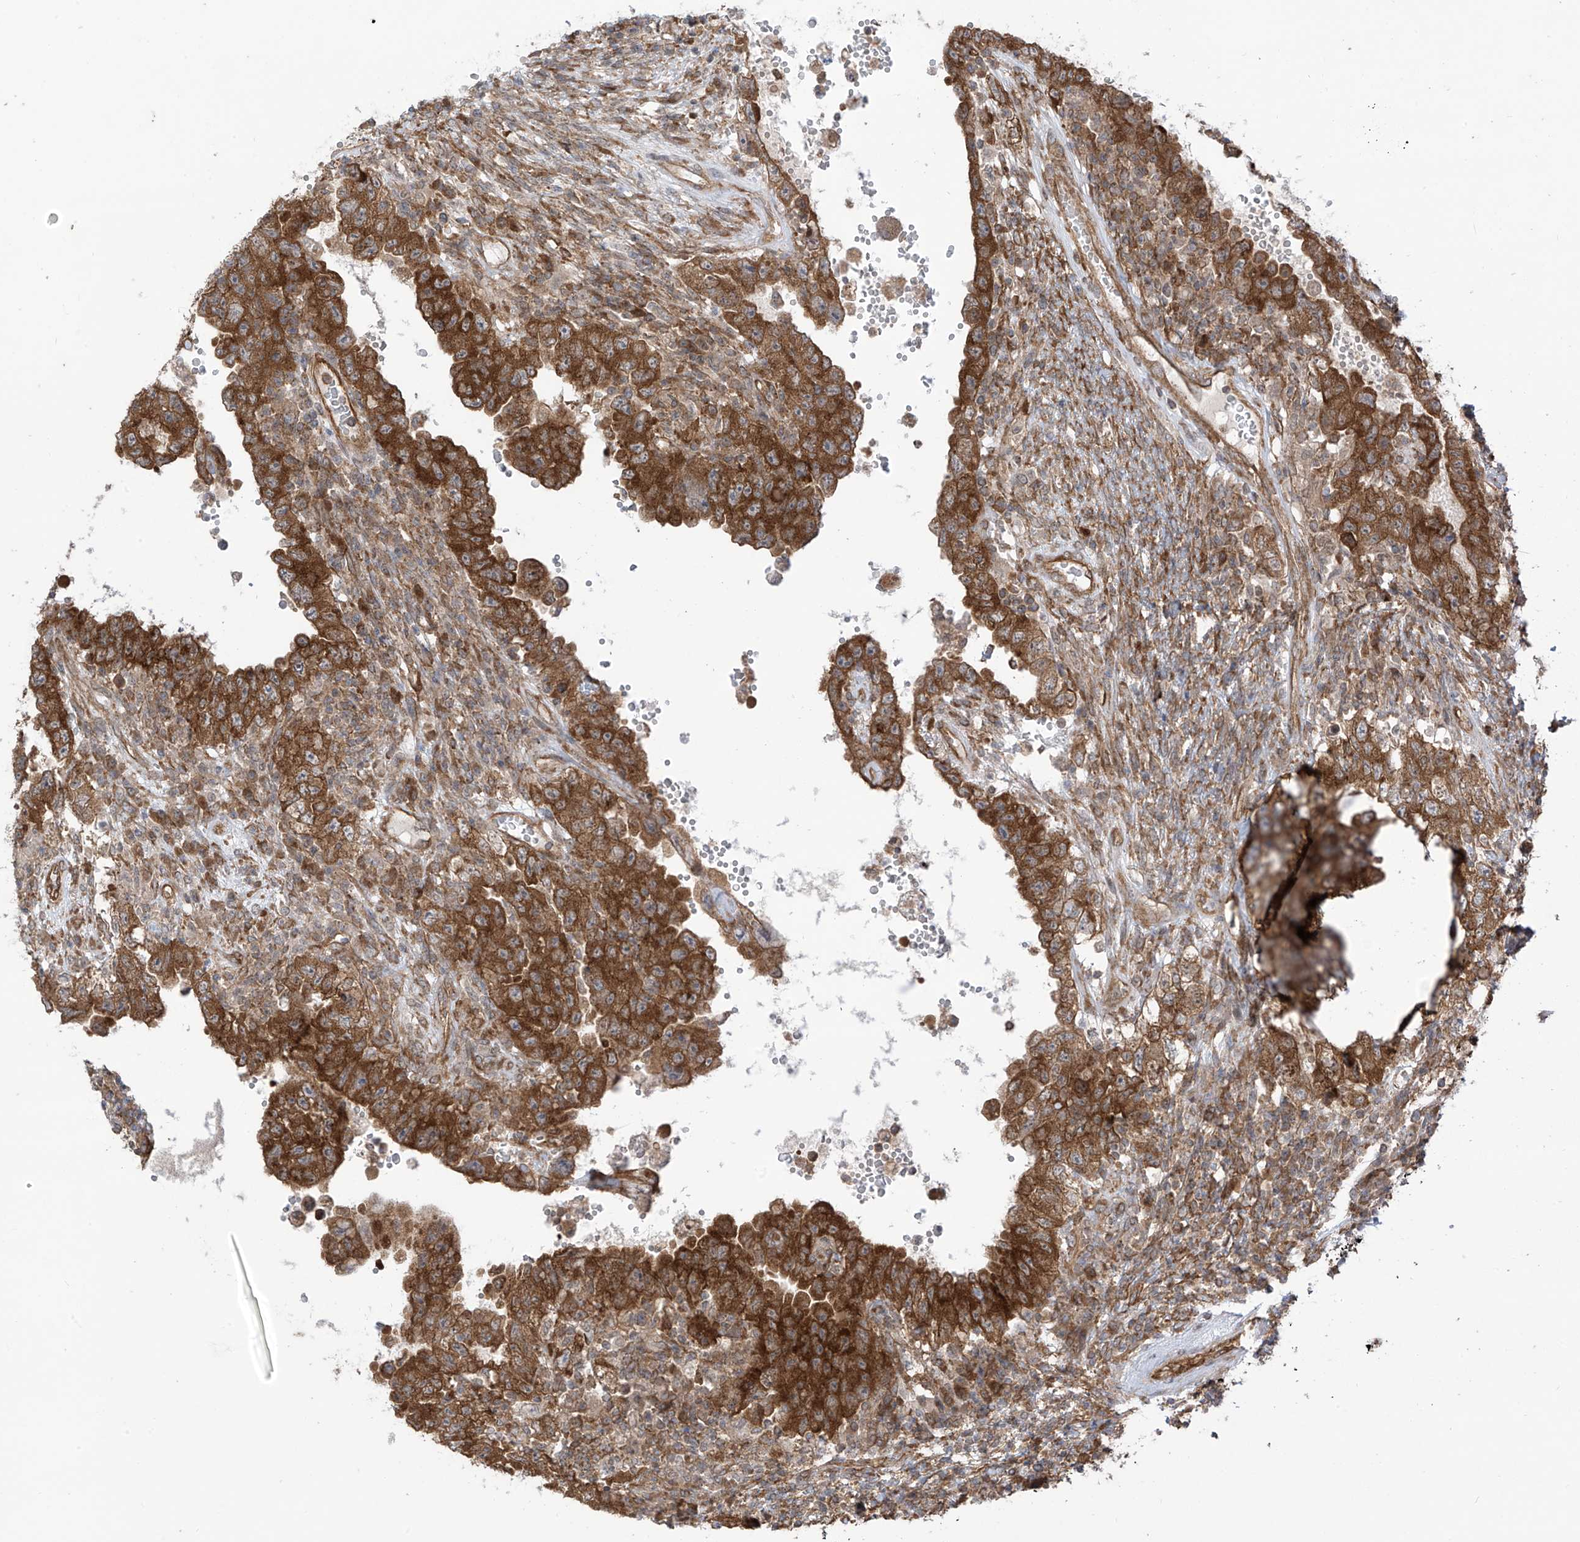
{"staining": {"intensity": "strong", "quantity": ">75%", "location": "cytoplasmic/membranous"}, "tissue": "testis cancer", "cell_type": "Tumor cells", "image_type": "cancer", "snomed": [{"axis": "morphology", "description": "Carcinoma, Embryonal, NOS"}, {"axis": "topography", "description": "Testis"}], "caption": "High-power microscopy captured an immunohistochemistry photomicrograph of testis embryonal carcinoma, revealing strong cytoplasmic/membranous positivity in approximately >75% of tumor cells. The protein is shown in brown color, while the nuclei are stained blue.", "gene": "REPS1", "patient": {"sex": "male", "age": 26}}